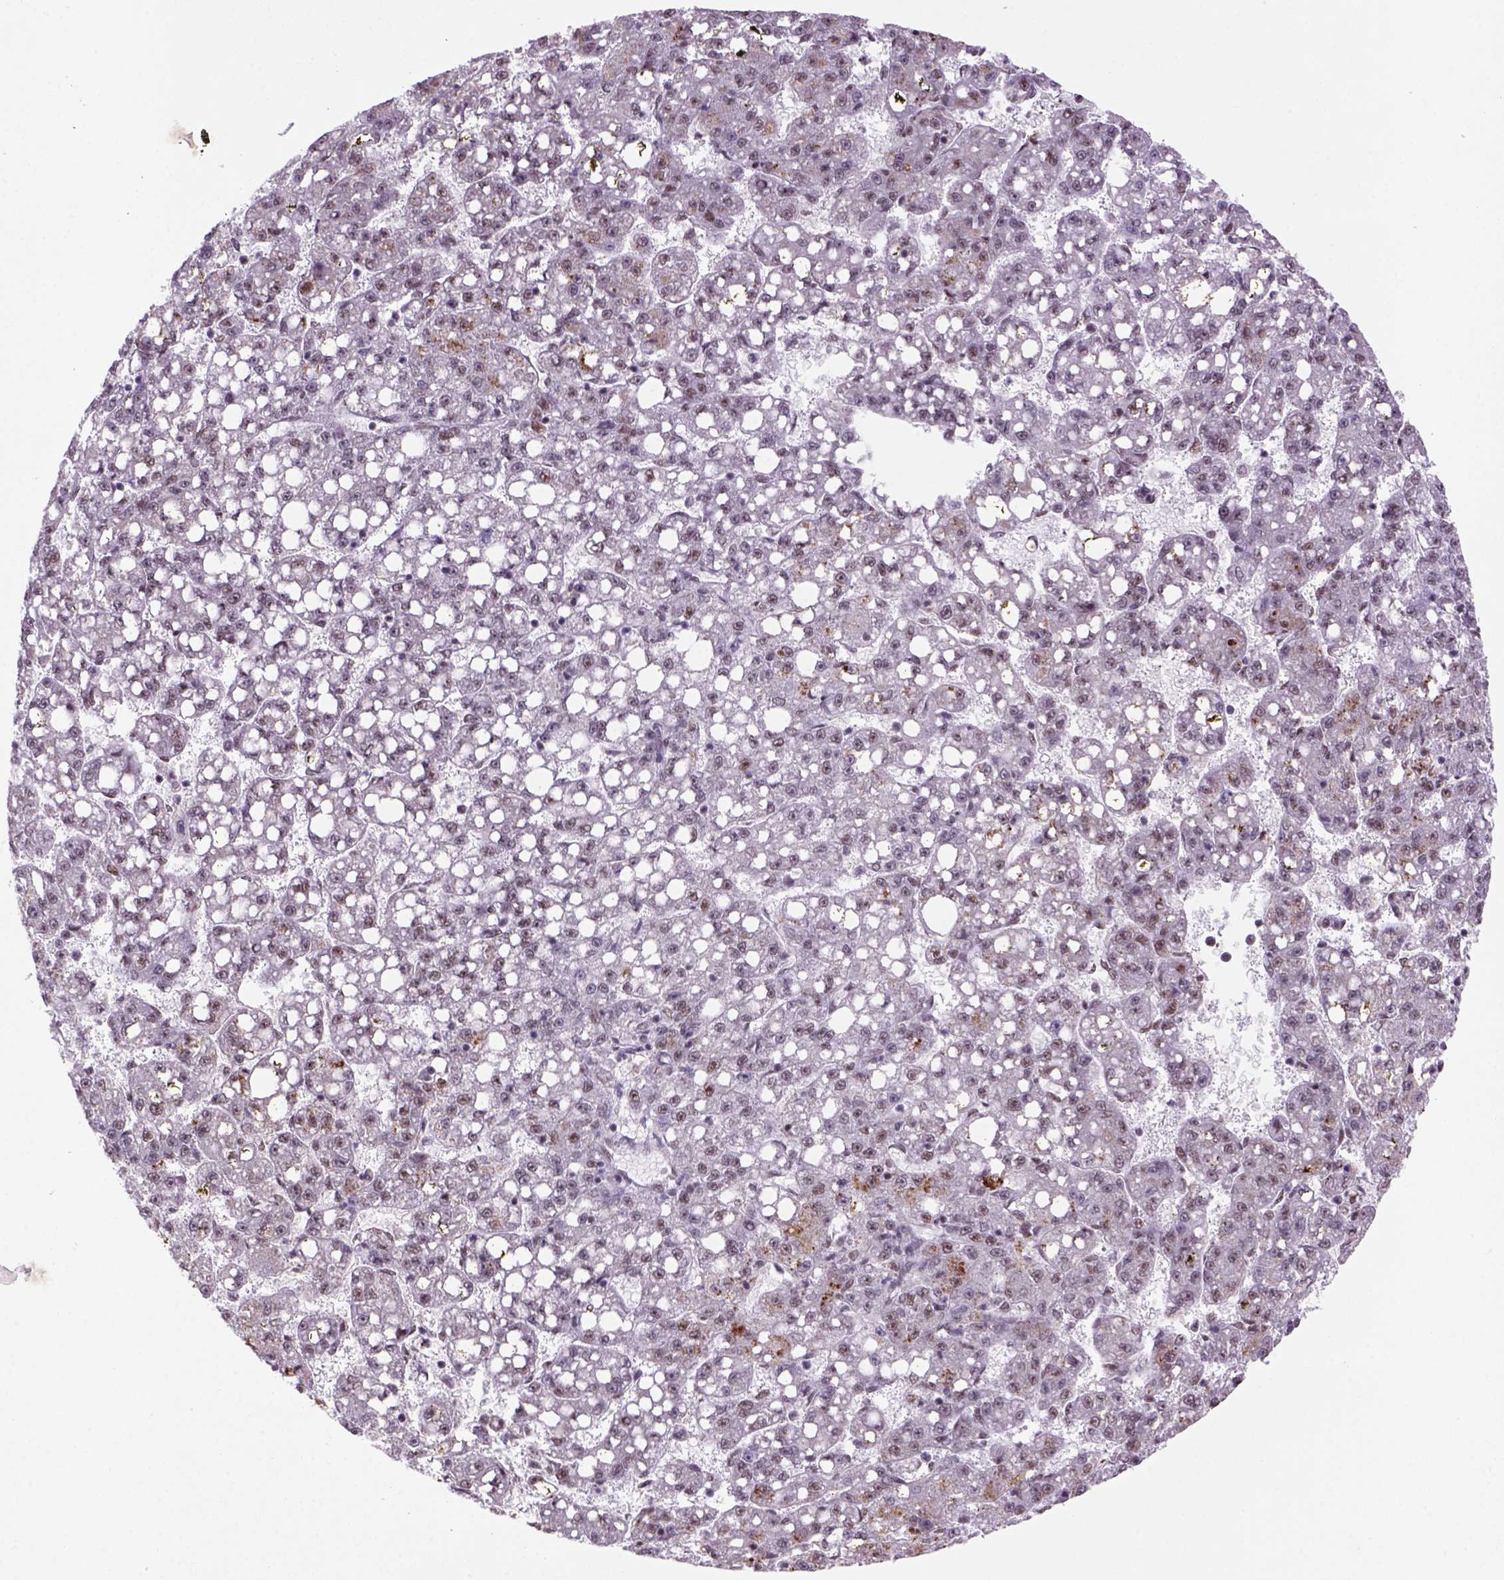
{"staining": {"intensity": "weak", "quantity": "25%-75%", "location": "nuclear"}, "tissue": "liver cancer", "cell_type": "Tumor cells", "image_type": "cancer", "snomed": [{"axis": "morphology", "description": "Carcinoma, Hepatocellular, NOS"}, {"axis": "topography", "description": "Liver"}], "caption": "Liver cancer (hepatocellular carcinoma) was stained to show a protein in brown. There is low levels of weak nuclear expression in approximately 25%-75% of tumor cells.", "gene": "NSMCE2", "patient": {"sex": "female", "age": 65}}